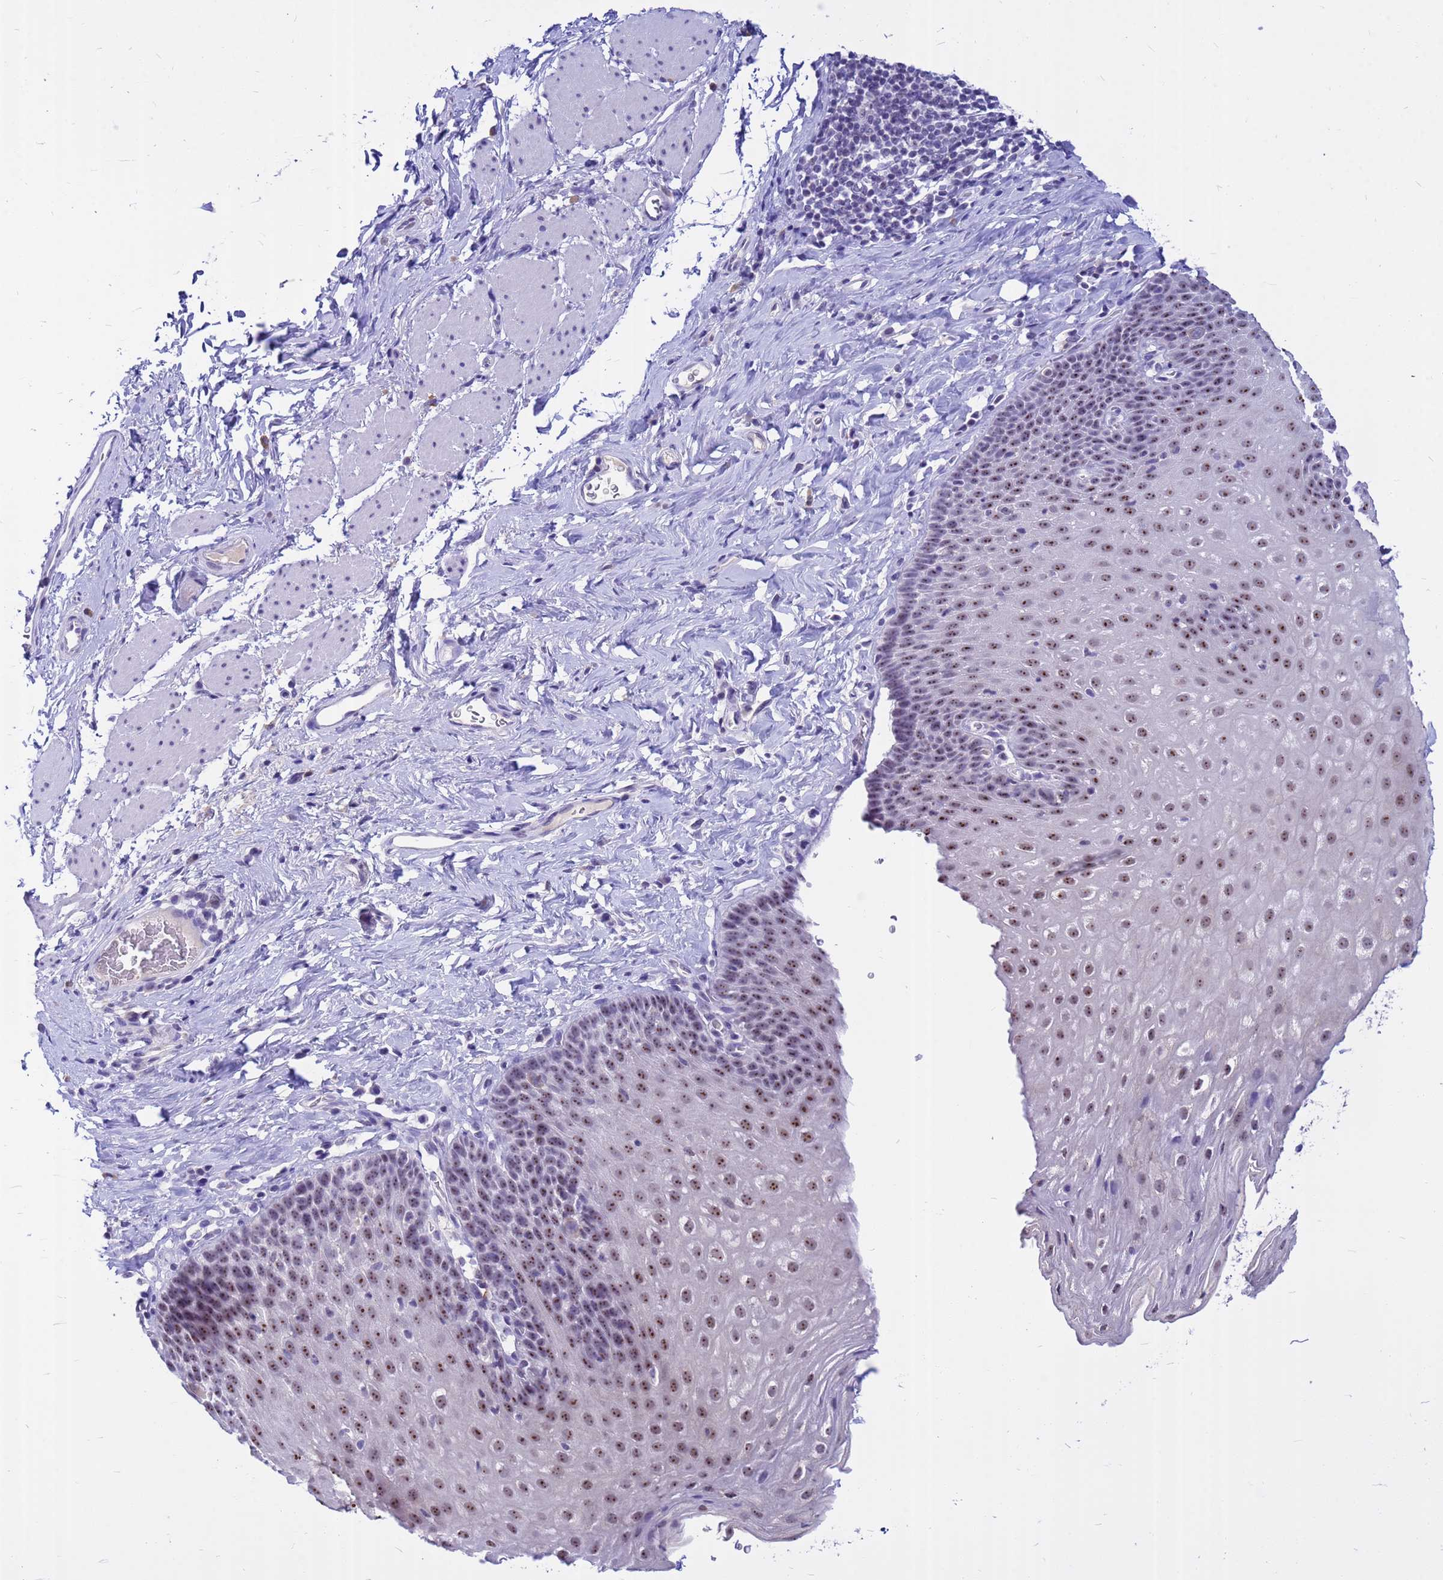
{"staining": {"intensity": "moderate", "quantity": ">75%", "location": "nuclear"}, "tissue": "esophagus", "cell_type": "Squamous epithelial cells", "image_type": "normal", "snomed": [{"axis": "morphology", "description": "Normal tissue, NOS"}, {"axis": "topography", "description": "Esophagus"}], "caption": "Immunohistochemical staining of benign human esophagus reveals >75% levels of moderate nuclear protein positivity in approximately >75% of squamous epithelial cells.", "gene": "DMRTC2", "patient": {"sex": "female", "age": 61}}